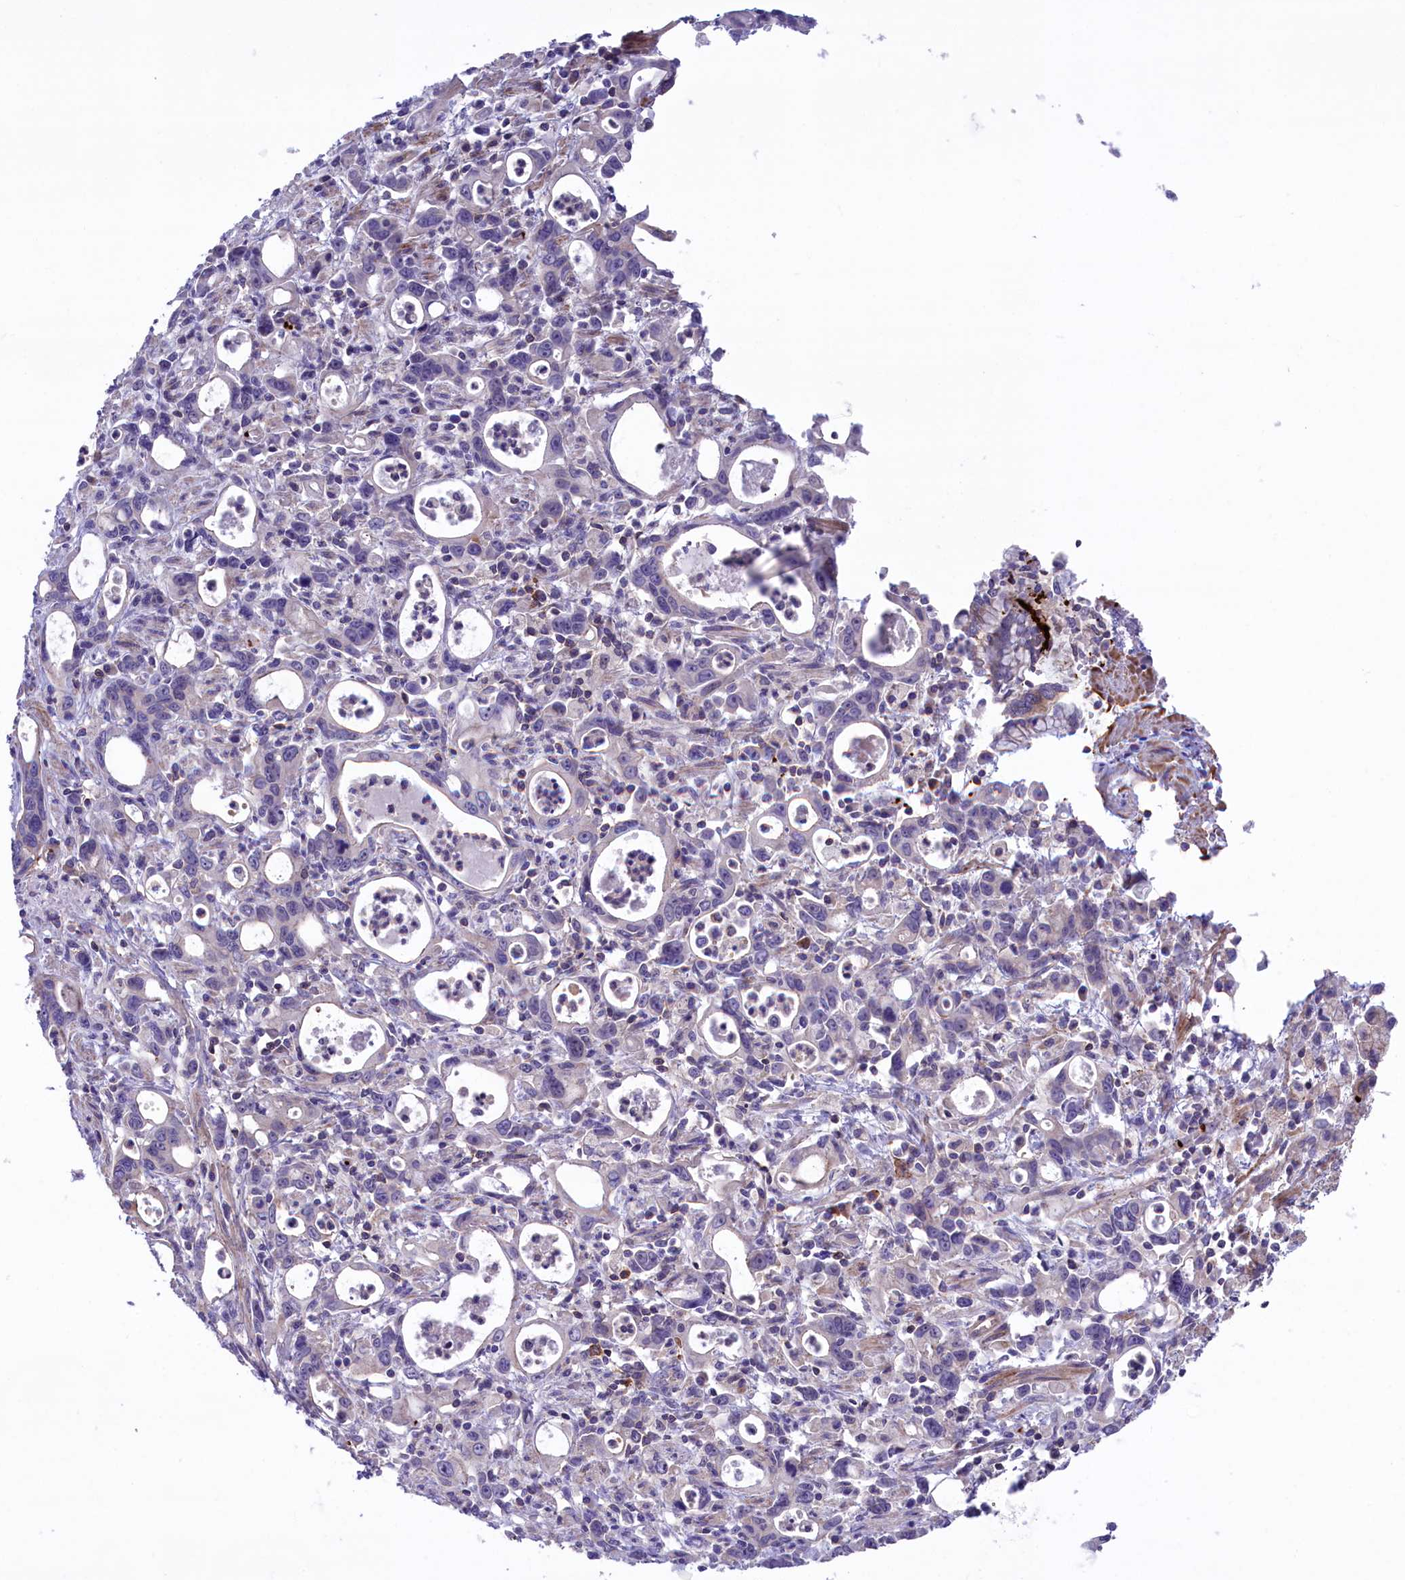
{"staining": {"intensity": "negative", "quantity": "none", "location": "none"}, "tissue": "stomach cancer", "cell_type": "Tumor cells", "image_type": "cancer", "snomed": [{"axis": "morphology", "description": "Adenocarcinoma, NOS"}, {"axis": "topography", "description": "Stomach, lower"}], "caption": "This photomicrograph is of adenocarcinoma (stomach) stained with immunohistochemistry (IHC) to label a protein in brown with the nuclei are counter-stained blue. There is no expression in tumor cells.", "gene": "HEATR3", "patient": {"sex": "female", "age": 43}}